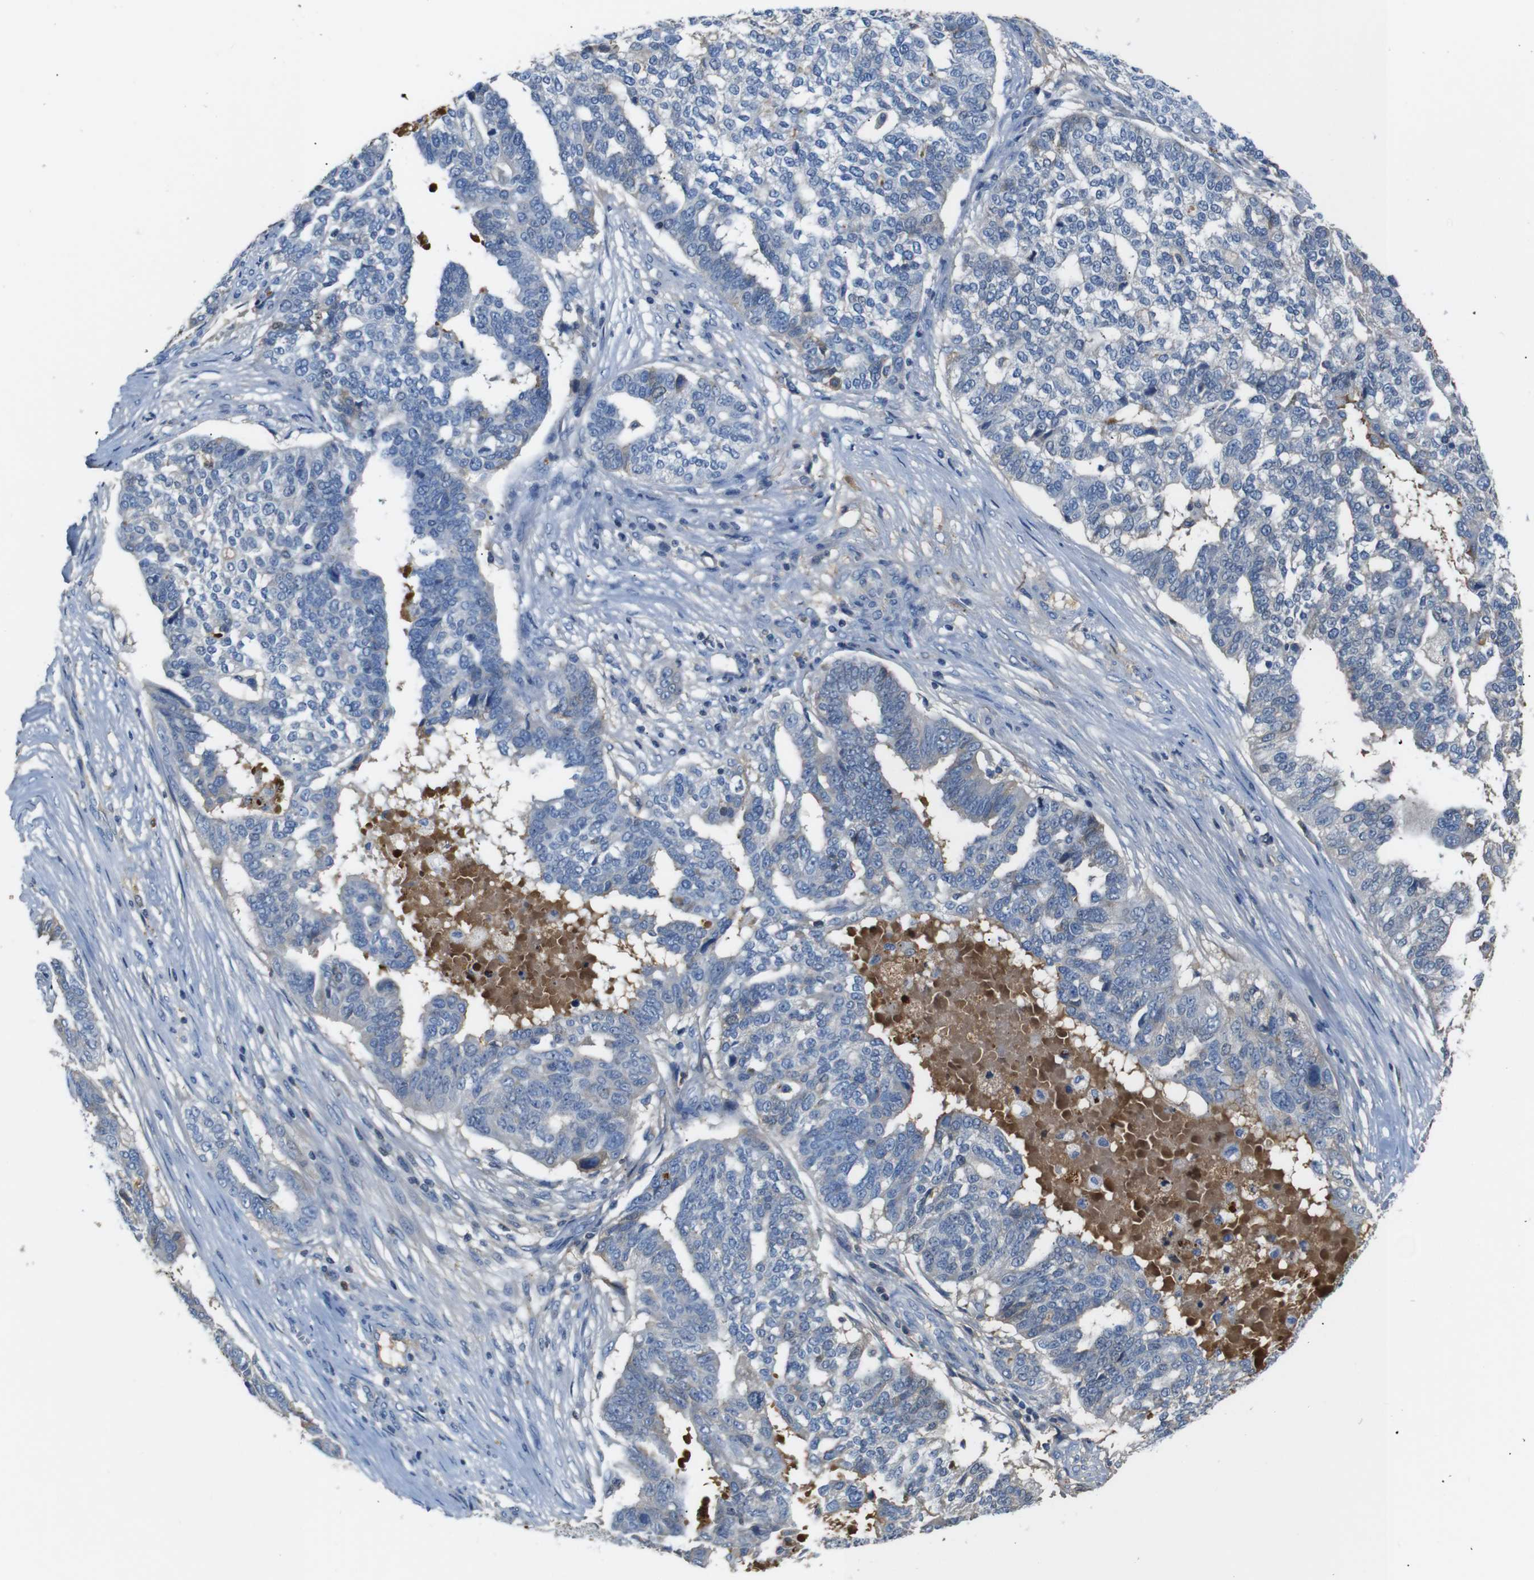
{"staining": {"intensity": "negative", "quantity": "none", "location": "none"}, "tissue": "ovarian cancer", "cell_type": "Tumor cells", "image_type": "cancer", "snomed": [{"axis": "morphology", "description": "Cystadenocarcinoma, serous, NOS"}, {"axis": "topography", "description": "Ovary"}], "caption": "DAB immunohistochemical staining of human serous cystadenocarcinoma (ovarian) shows no significant staining in tumor cells. (Stains: DAB immunohistochemistry (IHC) with hematoxylin counter stain, Microscopy: brightfield microscopy at high magnification).", "gene": "SERPINA1", "patient": {"sex": "female", "age": 59}}